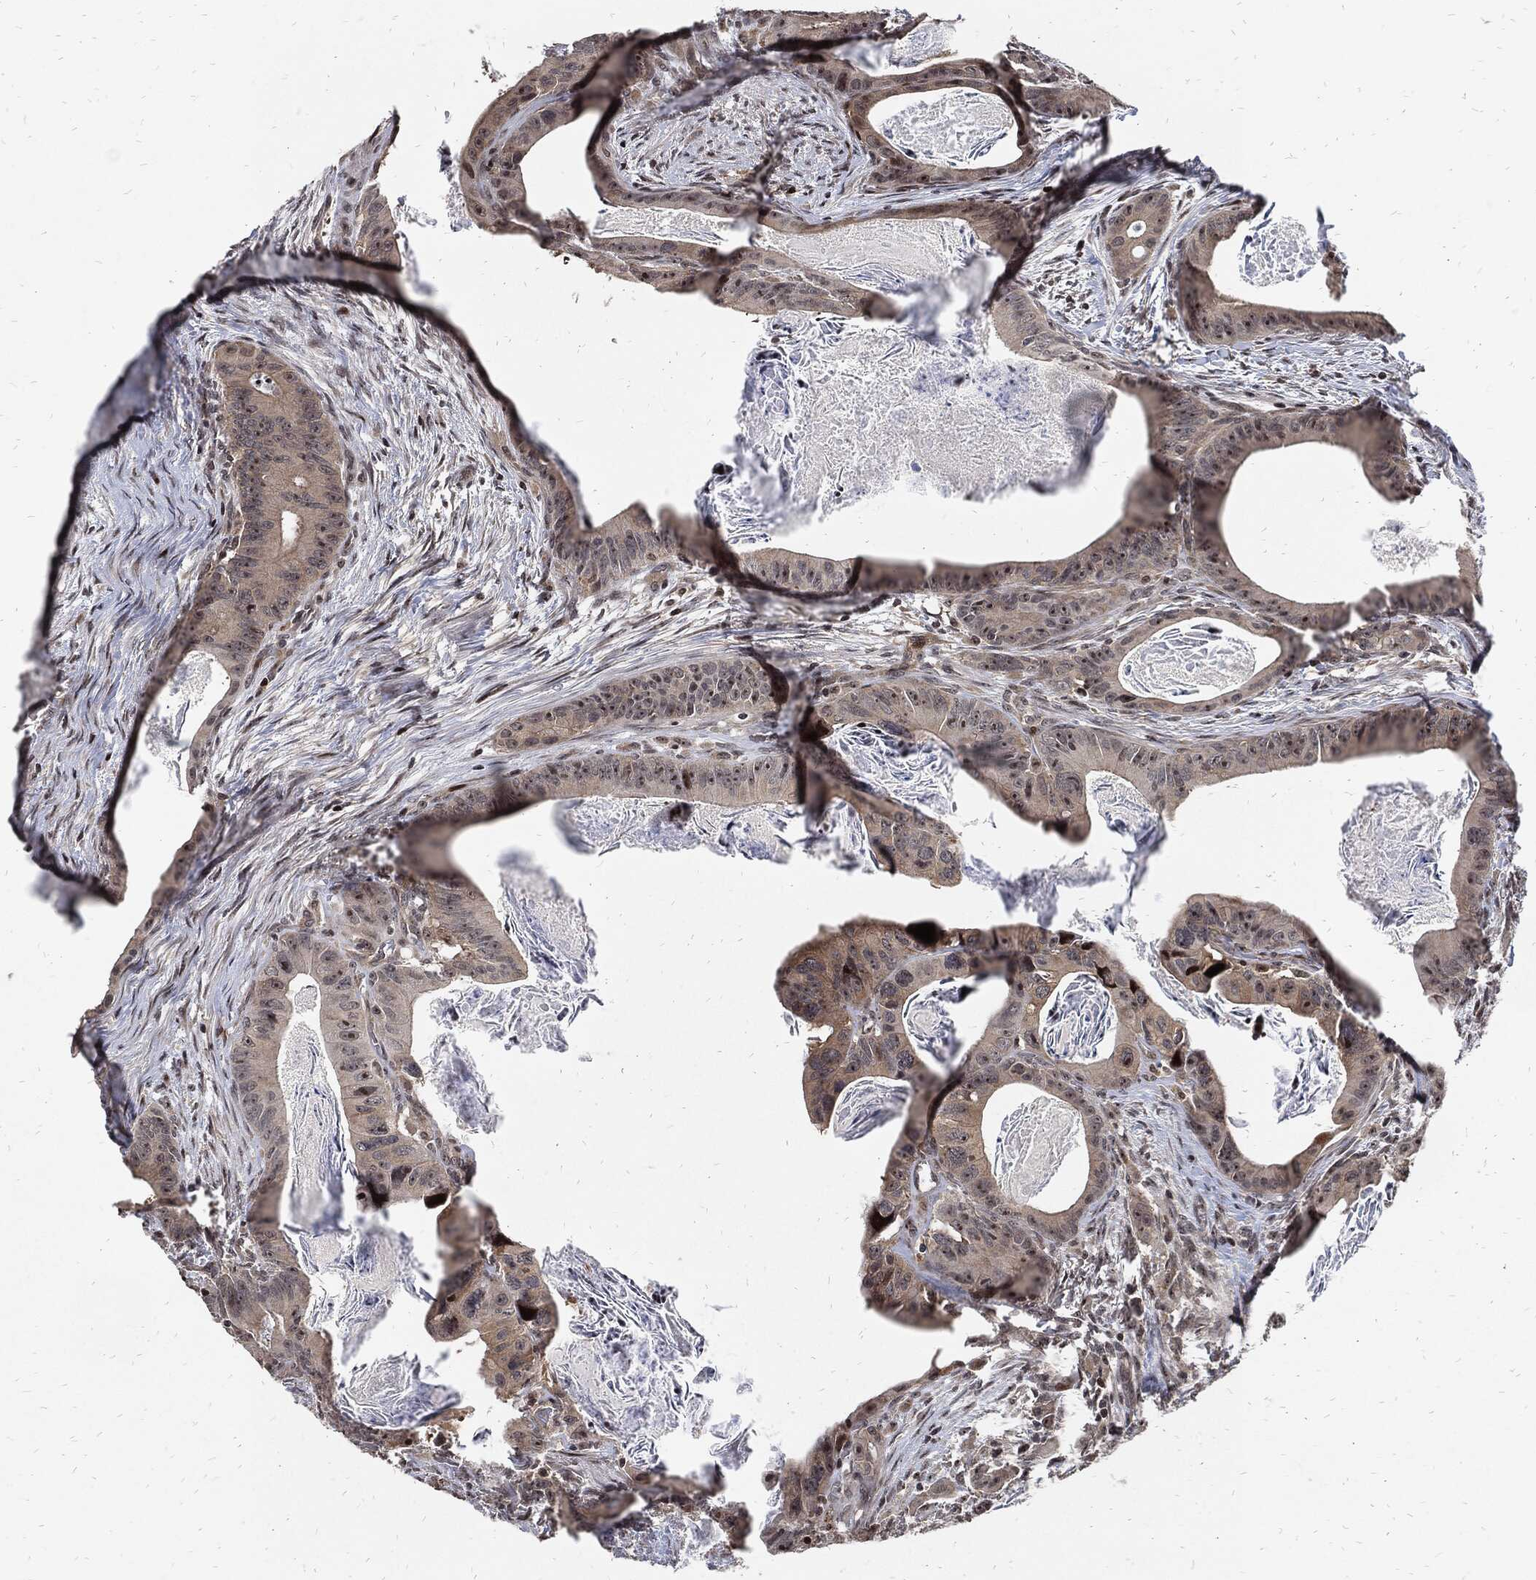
{"staining": {"intensity": "strong", "quantity": "25%-75%", "location": "nuclear"}, "tissue": "colorectal cancer", "cell_type": "Tumor cells", "image_type": "cancer", "snomed": [{"axis": "morphology", "description": "Adenocarcinoma, NOS"}, {"axis": "topography", "description": "Rectum"}], "caption": "About 25%-75% of tumor cells in colorectal cancer (adenocarcinoma) show strong nuclear protein expression as visualized by brown immunohistochemical staining.", "gene": "ZNF775", "patient": {"sex": "male", "age": 64}}